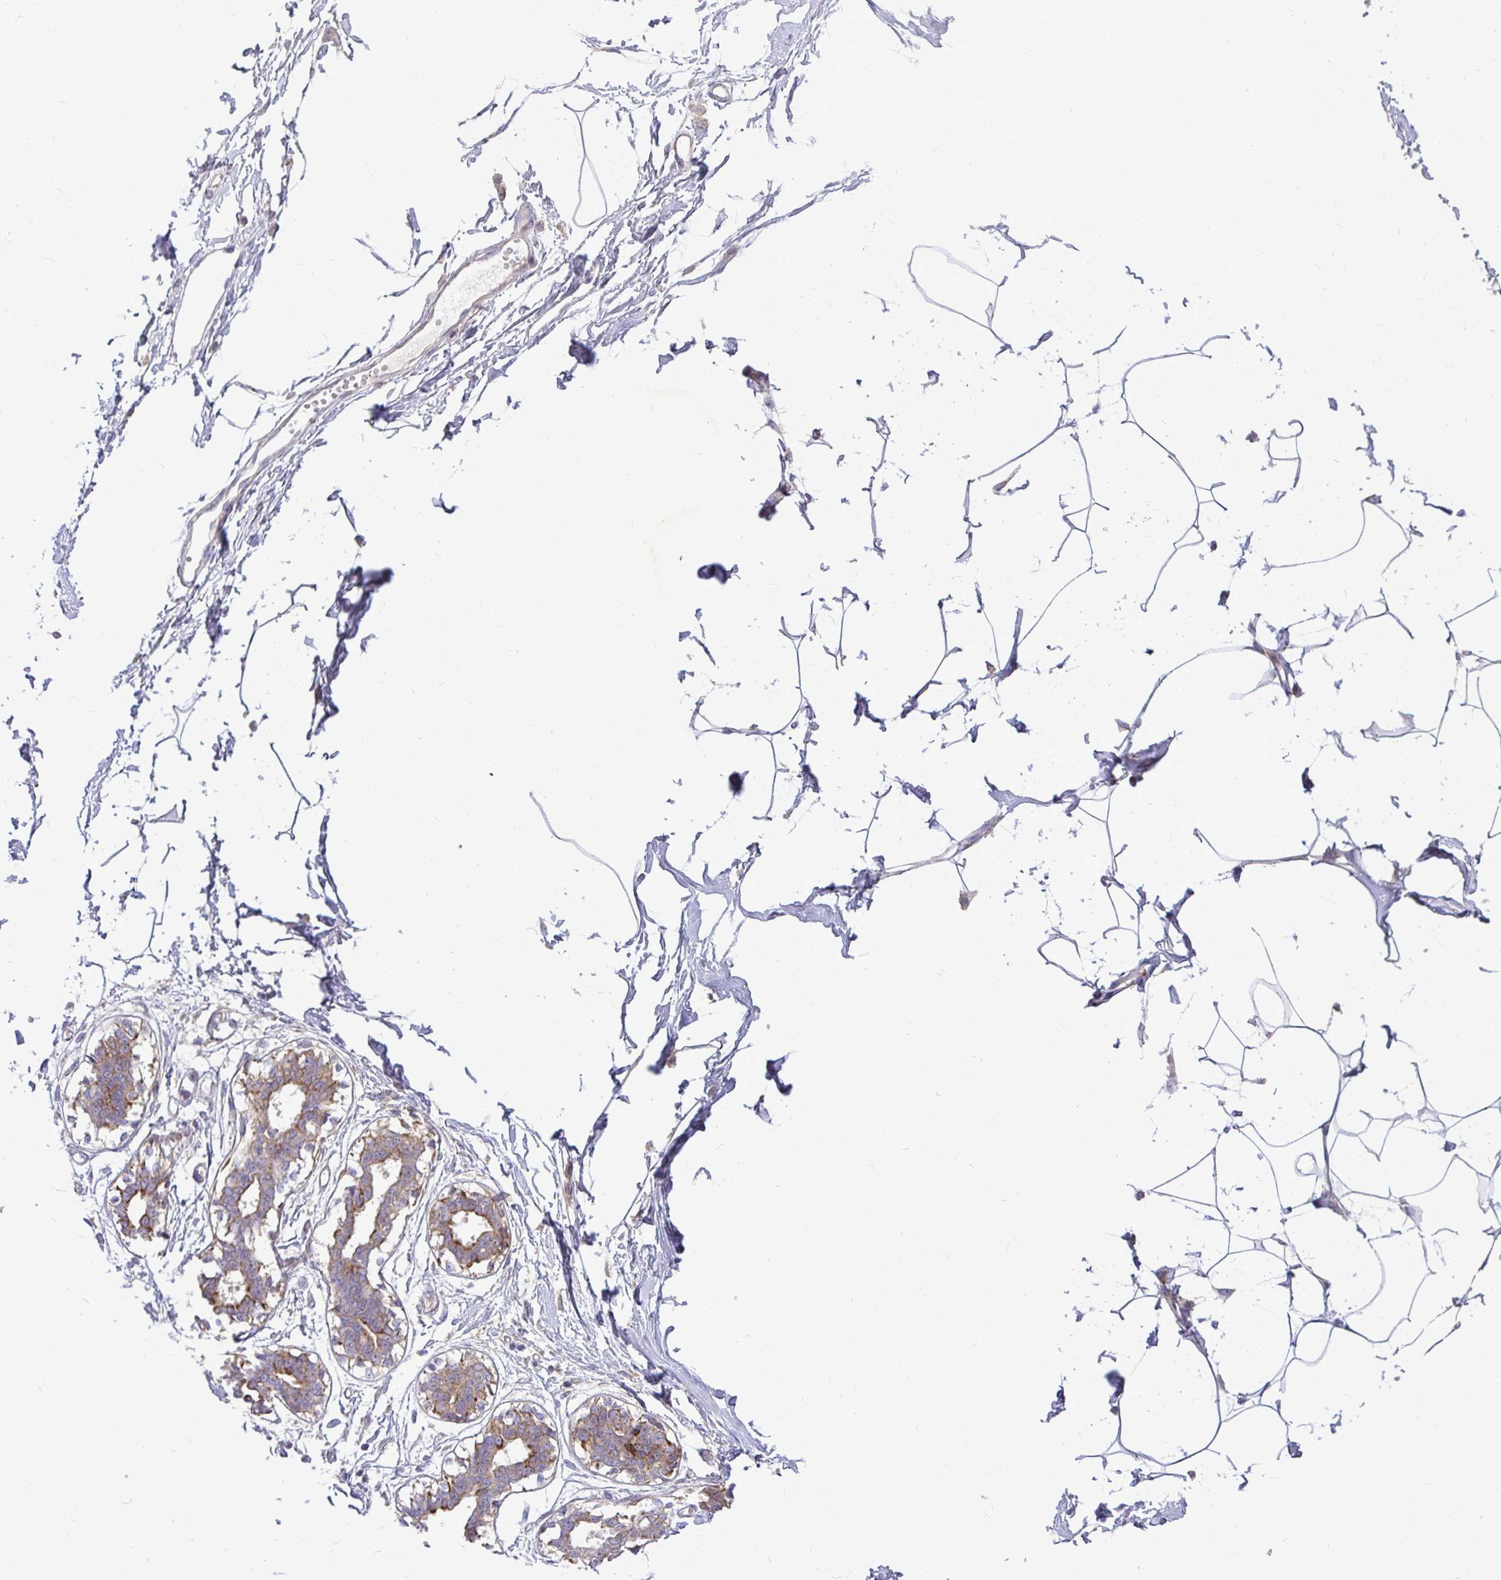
{"staining": {"intensity": "negative", "quantity": "none", "location": "none"}, "tissue": "breast", "cell_type": "Adipocytes", "image_type": "normal", "snomed": [{"axis": "morphology", "description": "Normal tissue, NOS"}, {"axis": "topography", "description": "Breast"}], "caption": "DAB immunohistochemical staining of unremarkable breast reveals no significant staining in adipocytes. Brightfield microscopy of immunohistochemistry (IHC) stained with DAB (brown) and hematoxylin (blue), captured at high magnification.", "gene": "STRIP1", "patient": {"sex": "female", "age": 45}}